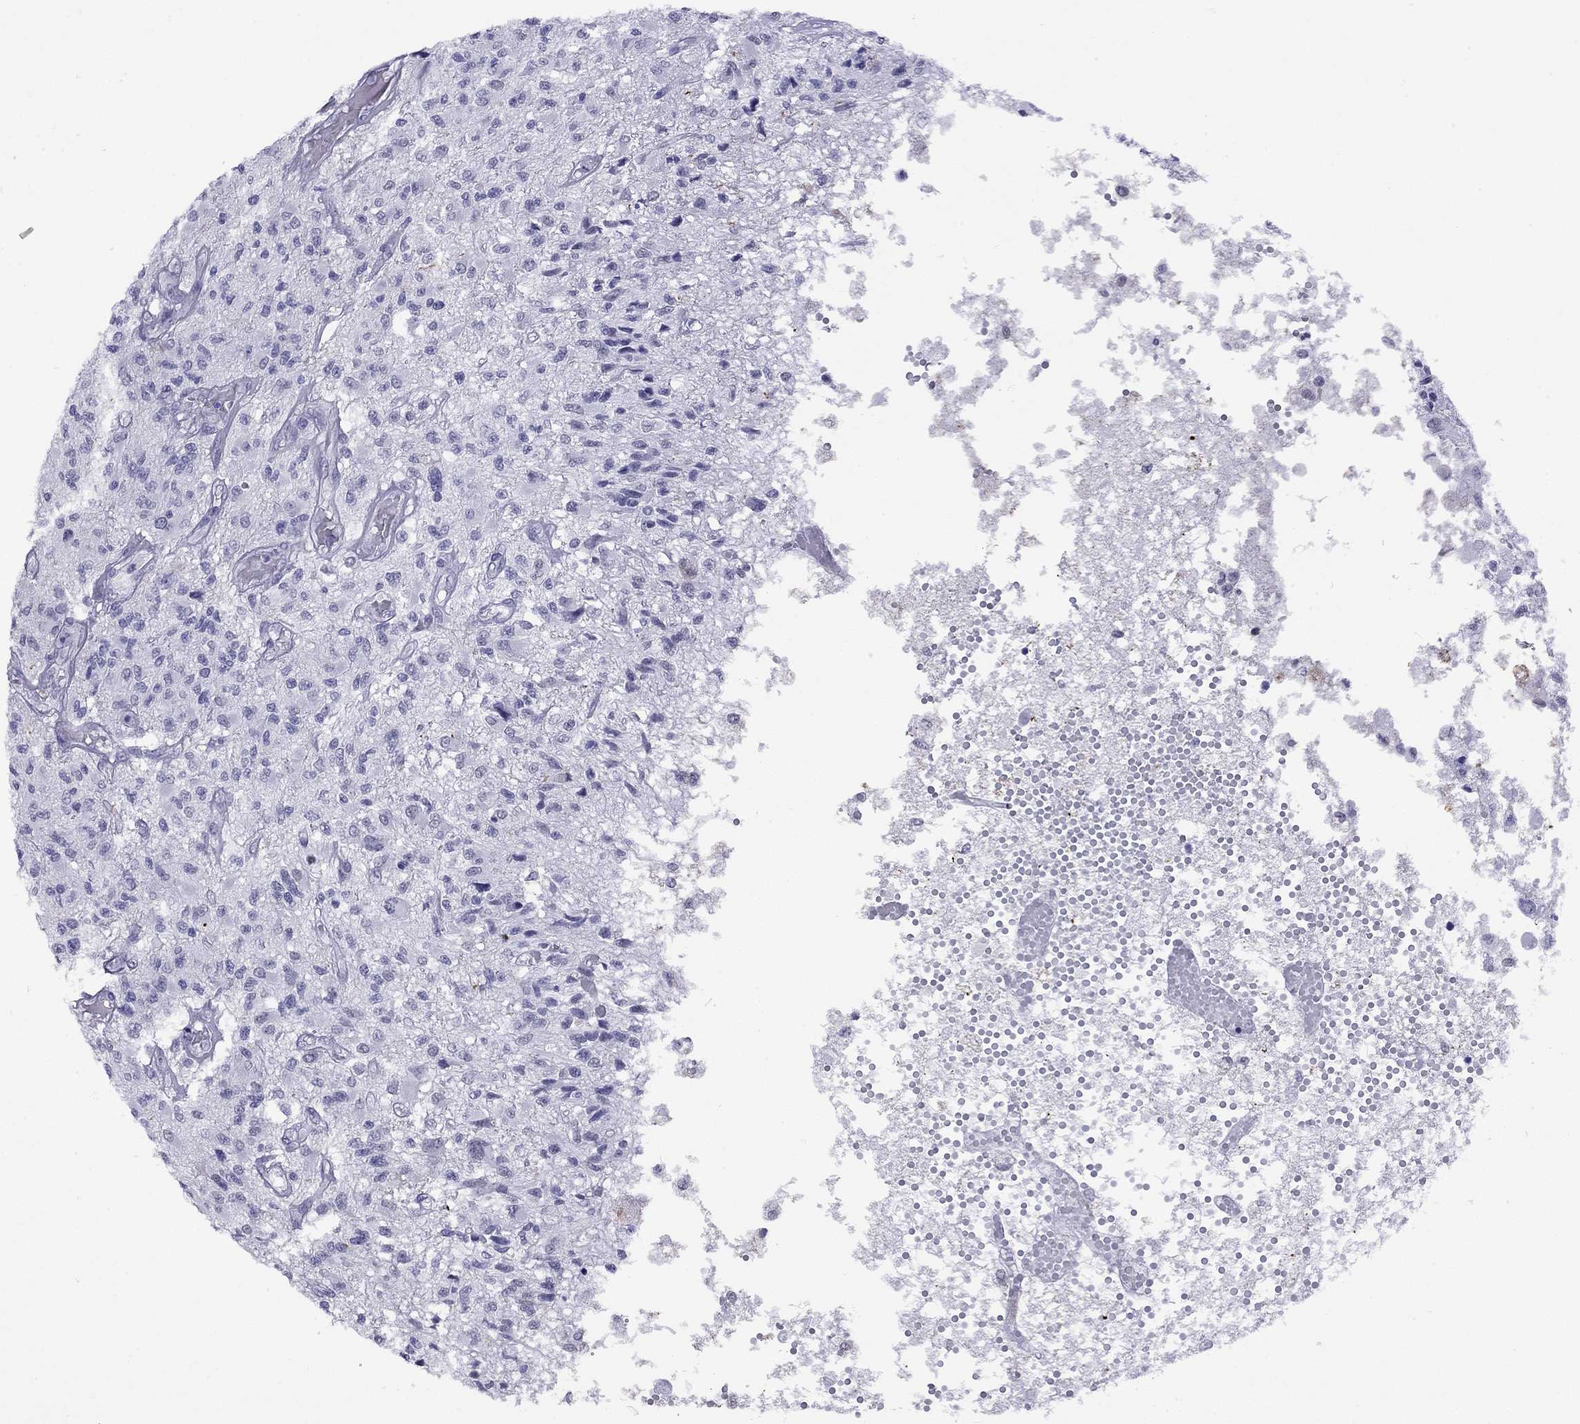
{"staining": {"intensity": "negative", "quantity": "none", "location": "none"}, "tissue": "glioma", "cell_type": "Tumor cells", "image_type": "cancer", "snomed": [{"axis": "morphology", "description": "Glioma, malignant, High grade"}, {"axis": "topography", "description": "Brain"}], "caption": "DAB immunohistochemical staining of malignant glioma (high-grade) reveals no significant expression in tumor cells.", "gene": "SLC30A8", "patient": {"sex": "female", "age": 63}}